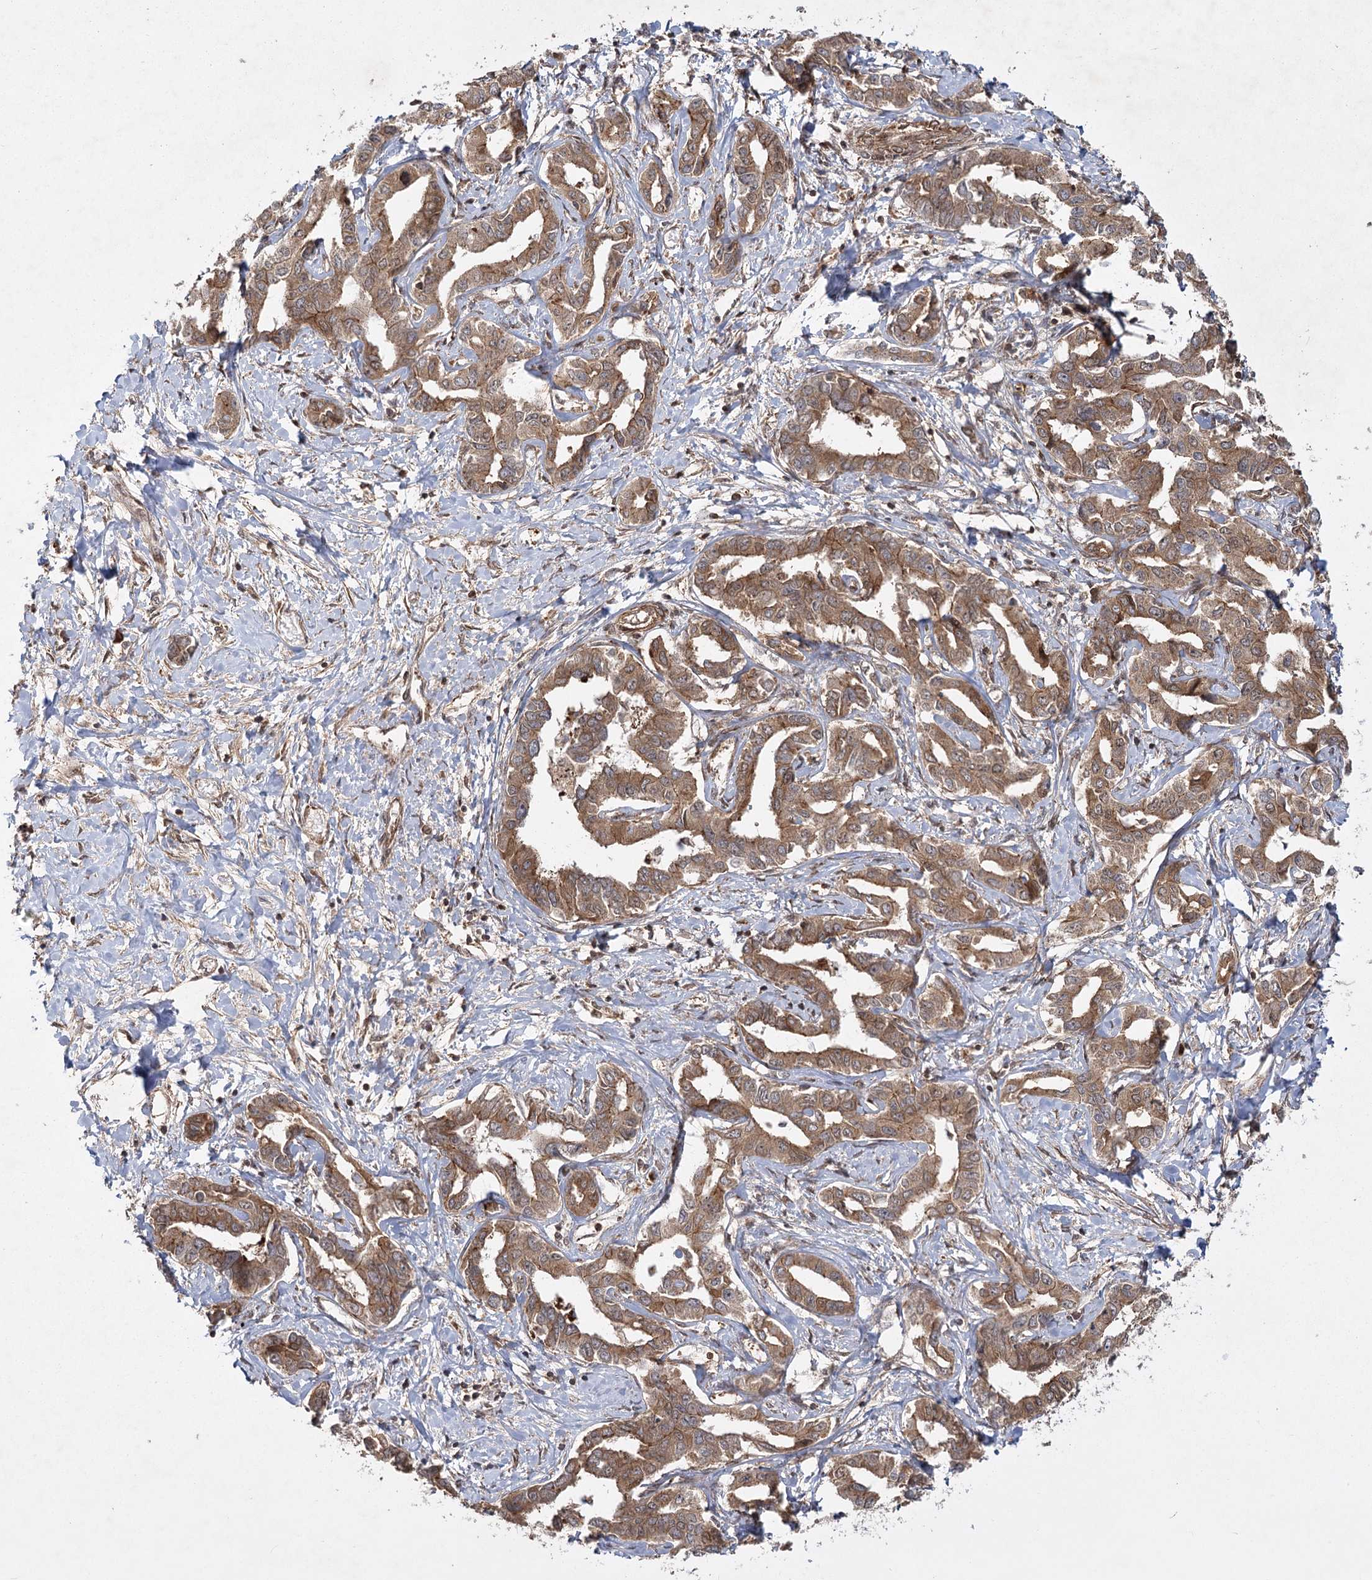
{"staining": {"intensity": "moderate", "quantity": ">75%", "location": "cytoplasmic/membranous"}, "tissue": "liver cancer", "cell_type": "Tumor cells", "image_type": "cancer", "snomed": [{"axis": "morphology", "description": "Cholangiocarcinoma"}, {"axis": "topography", "description": "Liver"}], "caption": "Tumor cells display medium levels of moderate cytoplasmic/membranous staining in approximately >75% of cells in liver cholangiocarcinoma. Immunohistochemistry (ihc) stains the protein in brown and the nuclei are stained blue.", "gene": "MDFIC", "patient": {"sex": "male", "age": 59}}